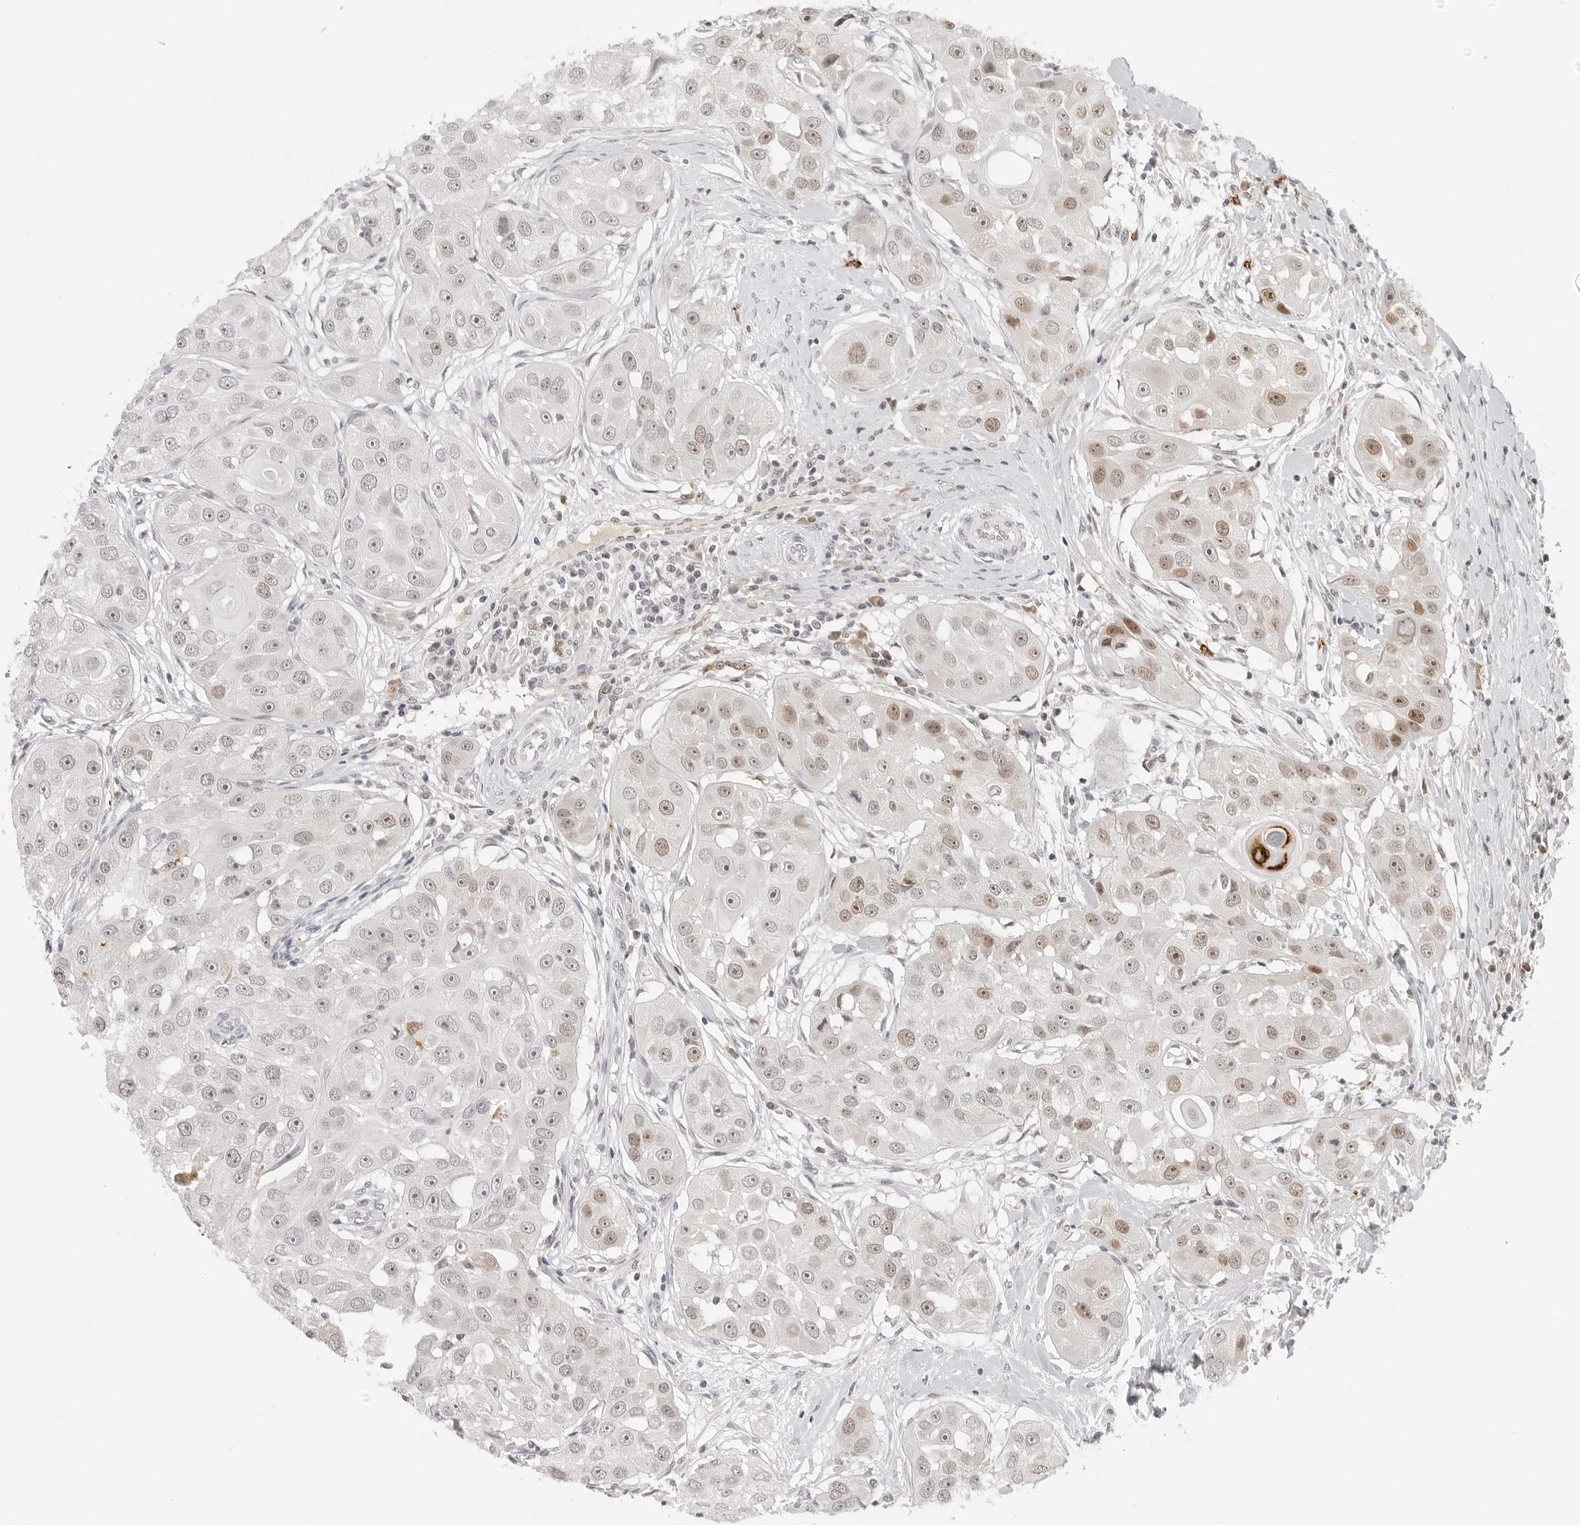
{"staining": {"intensity": "moderate", "quantity": "<25%", "location": "nuclear"}, "tissue": "head and neck cancer", "cell_type": "Tumor cells", "image_type": "cancer", "snomed": [{"axis": "morphology", "description": "Normal tissue, NOS"}, {"axis": "morphology", "description": "Squamous cell carcinoma, NOS"}, {"axis": "topography", "description": "Skeletal muscle"}, {"axis": "topography", "description": "Head-Neck"}], "caption": "Immunohistochemical staining of squamous cell carcinoma (head and neck) displays low levels of moderate nuclear staining in approximately <25% of tumor cells.", "gene": "MSH6", "patient": {"sex": "male", "age": 51}}